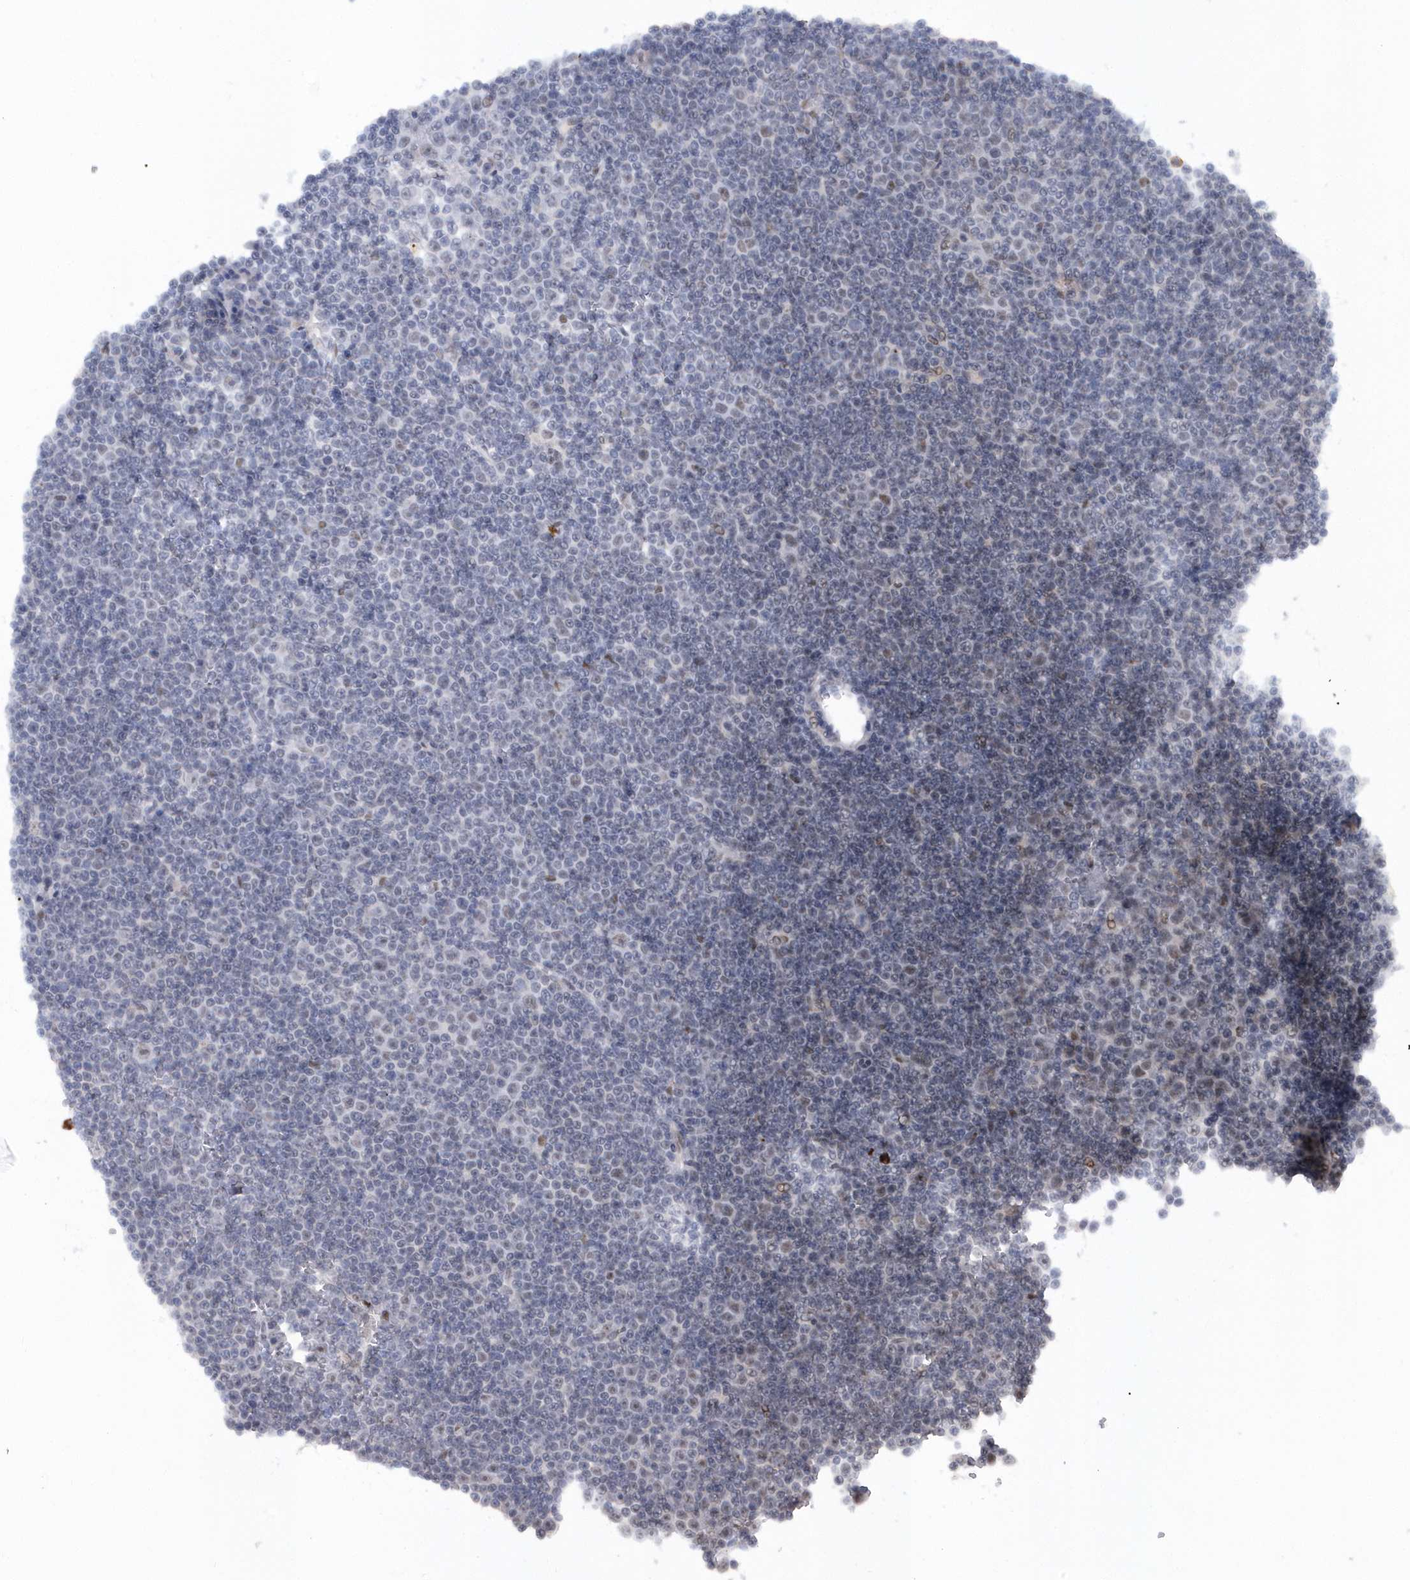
{"staining": {"intensity": "negative", "quantity": "none", "location": "none"}, "tissue": "lymphoma", "cell_type": "Tumor cells", "image_type": "cancer", "snomed": [{"axis": "morphology", "description": "Malignant lymphoma, non-Hodgkin's type, Low grade"}, {"axis": "topography", "description": "Lymph node"}], "caption": "A photomicrograph of lymphoma stained for a protein demonstrates no brown staining in tumor cells. (DAB (3,3'-diaminobenzidine) immunohistochemistry (IHC) with hematoxylin counter stain).", "gene": "ASCL4", "patient": {"sex": "female", "age": 67}}